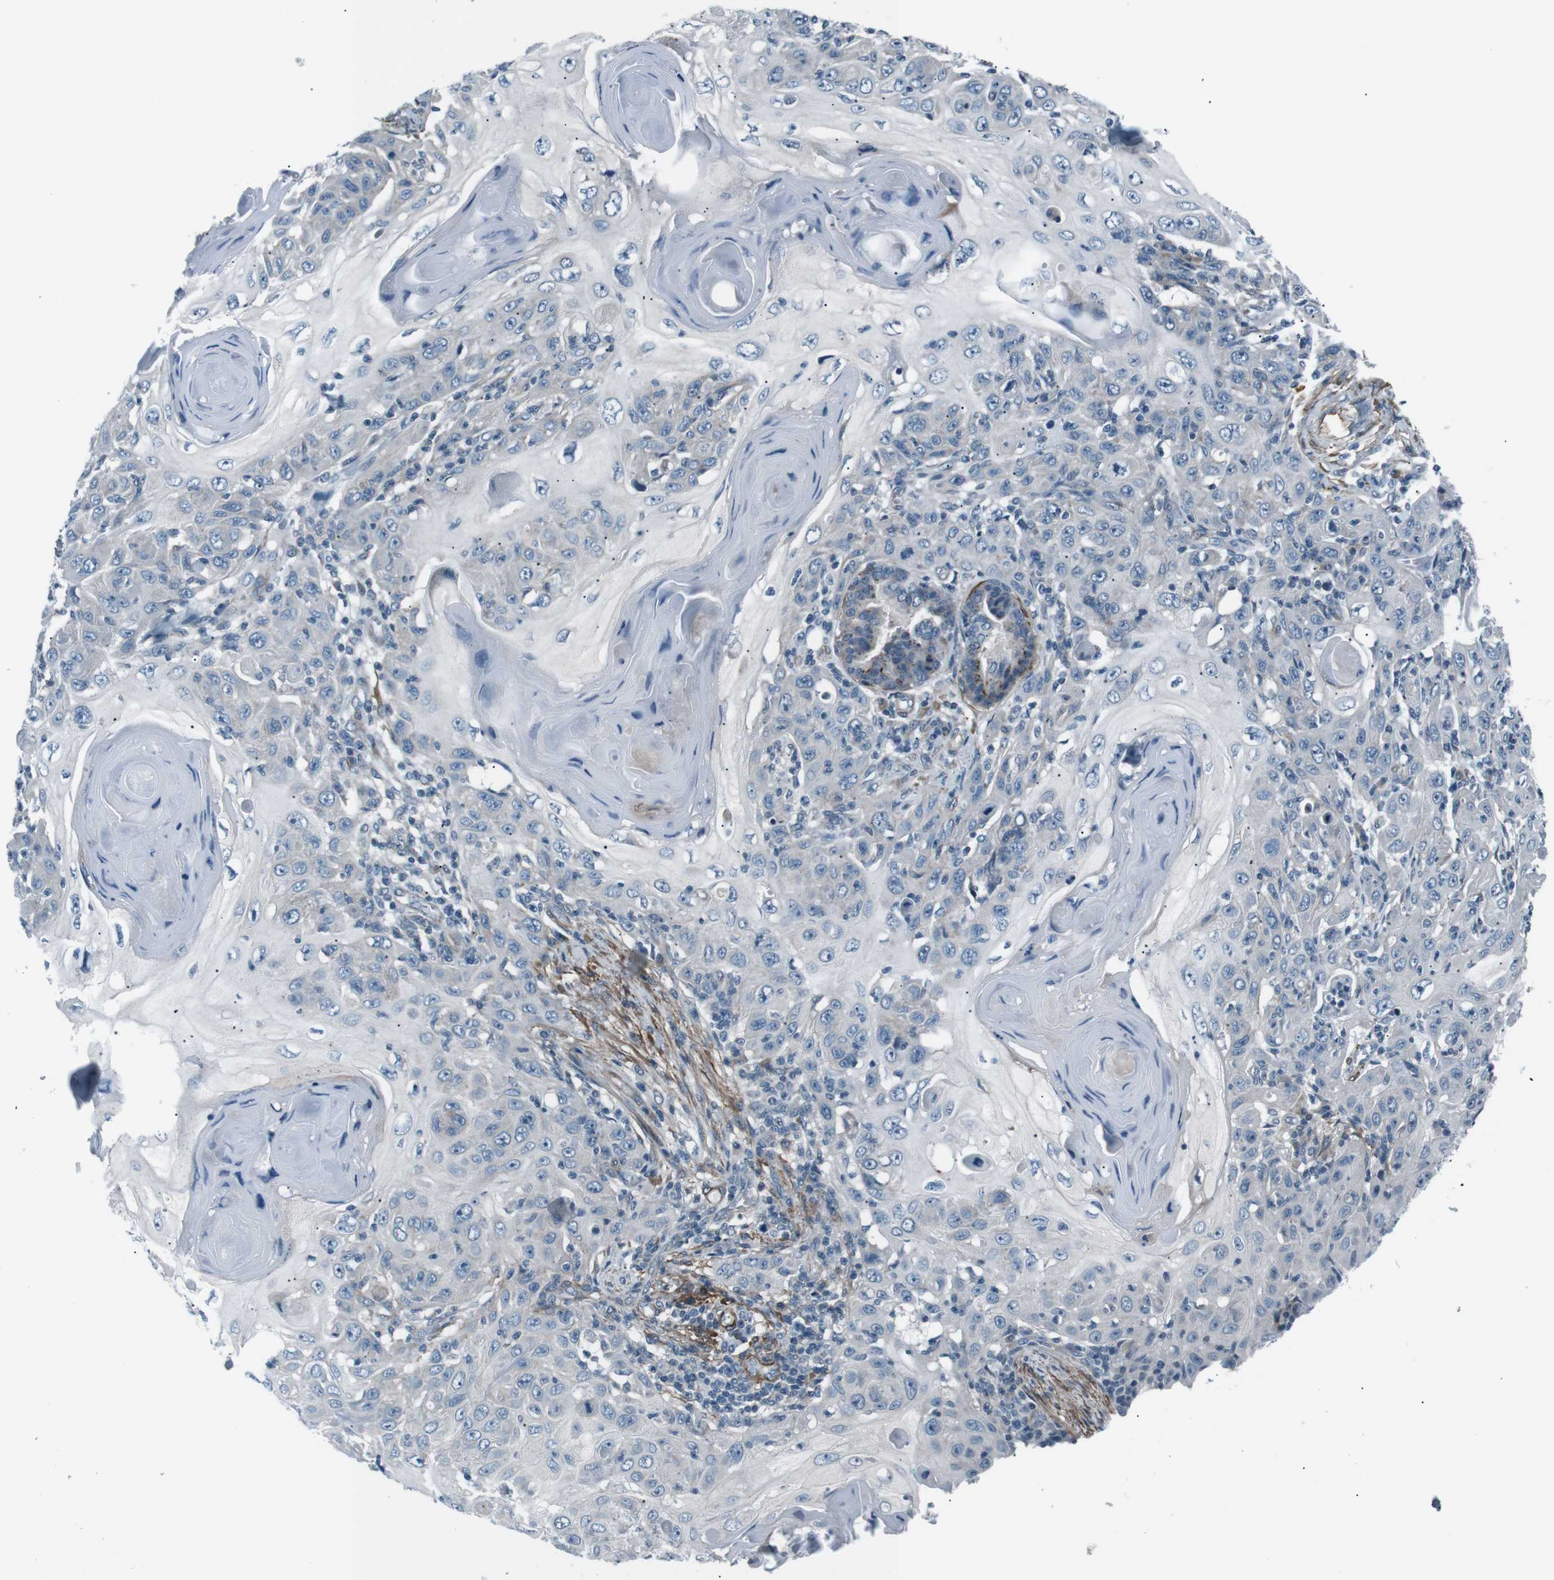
{"staining": {"intensity": "negative", "quantity": "none", "location": "none"}, "tissue": "skin cancer", "cell_type": "Tumor cells", "image_type": "cancer", "snomed": [{"axis": "morphology", "description": "Squamous cell carcinoma, NOS"}, {"axis": "topography", "description": "Skin"}], "caption": "Tumor cells show no significant expression in skin cancer.", "gene": "PDLIM5", "patient": {"sex": "female", "age": 88}}